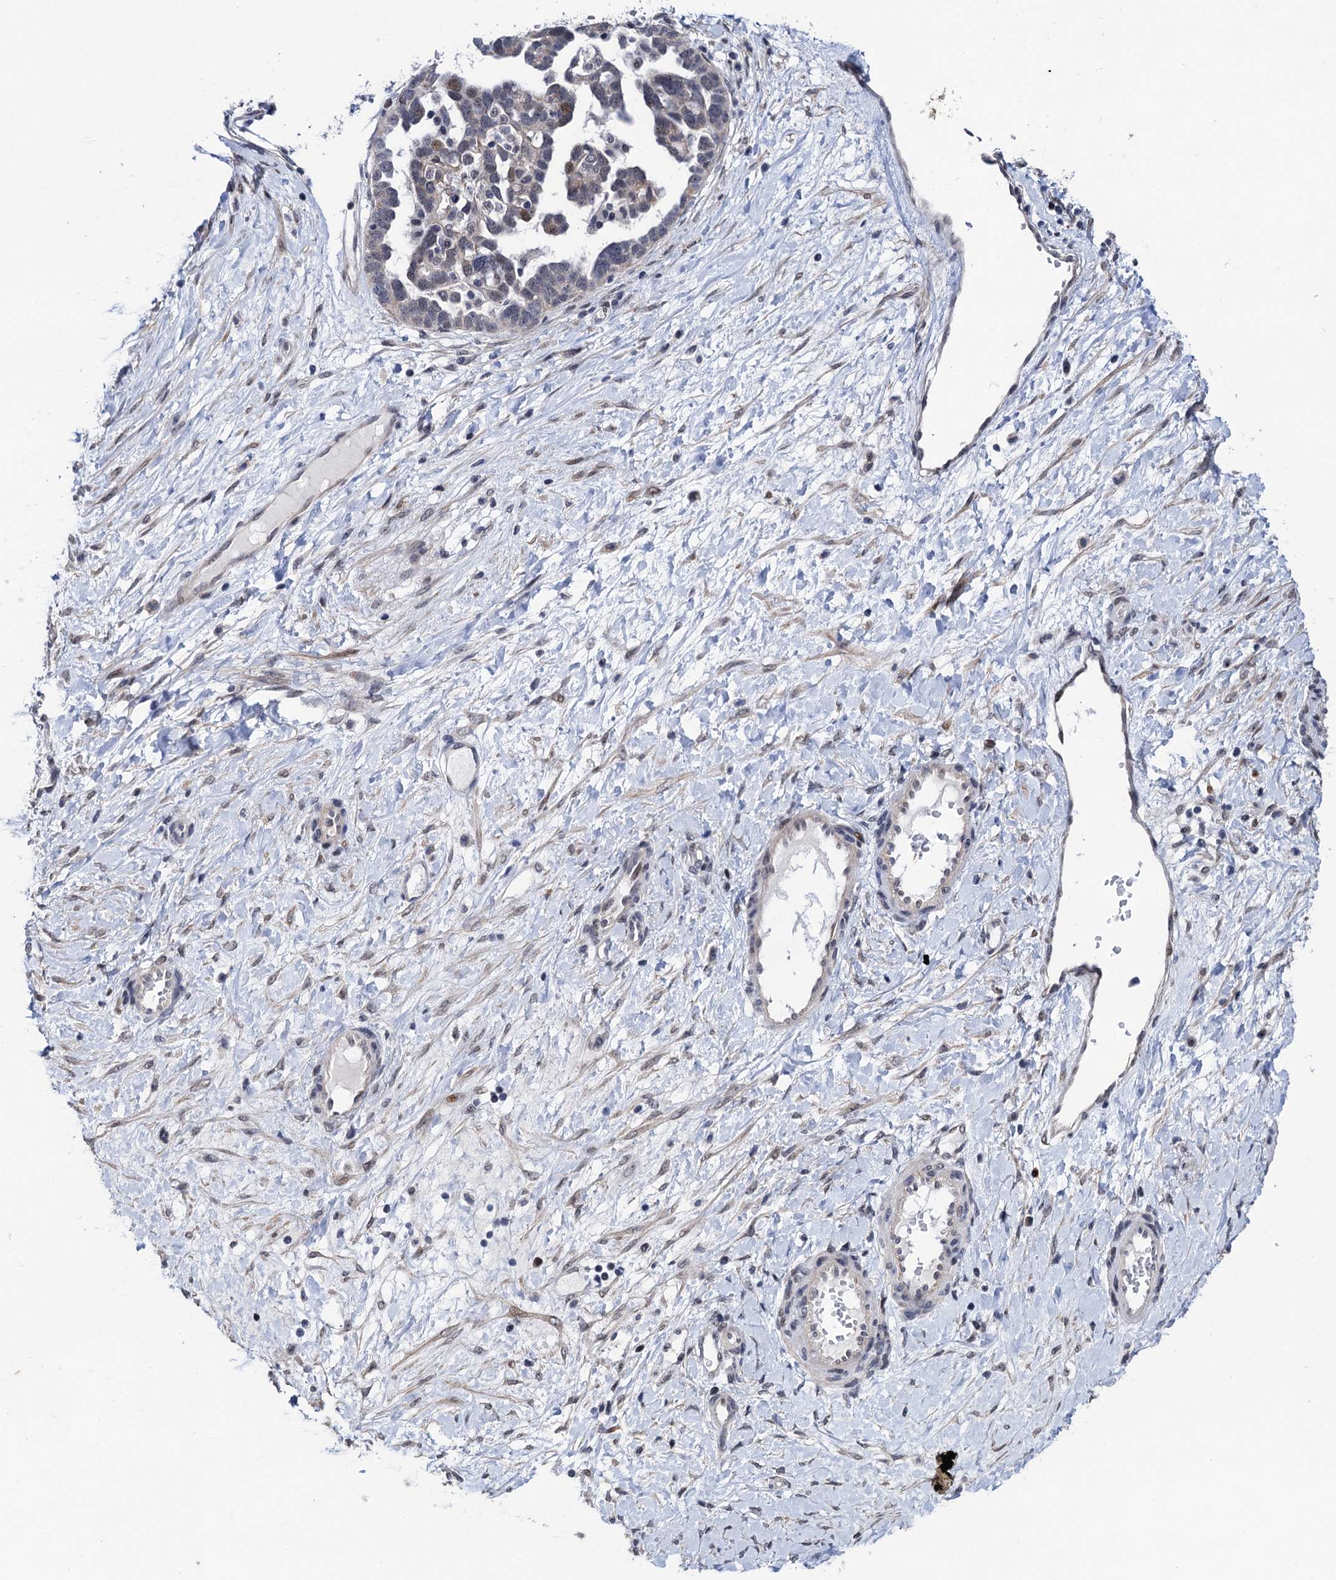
{"staining": {"intensity": "moderate", "quantity": "<25%", "location": "nuclear"}, "tissue": "ovarian cancer", "cell_type": "Tumor cells", "image_type": "cancer", "snomed": [{"axis": "morphology", "description": "Cystadenocarcinoma, serous, NOS"}, {"axis": "topography", "description": "Ovary"}], "caption": "Ovarian serous cystadenocarcinoma stained for a protein shows moderate nuclear positivity in tumor cells. The protein is stained brown, and the nuclei are stained in blue (DAB (3,3'-diaminobenzidine) IHC with brightfield microscopy, high magnification).", "gene": "FAM222A", "patient": {"sex": "female", "age": 54}}